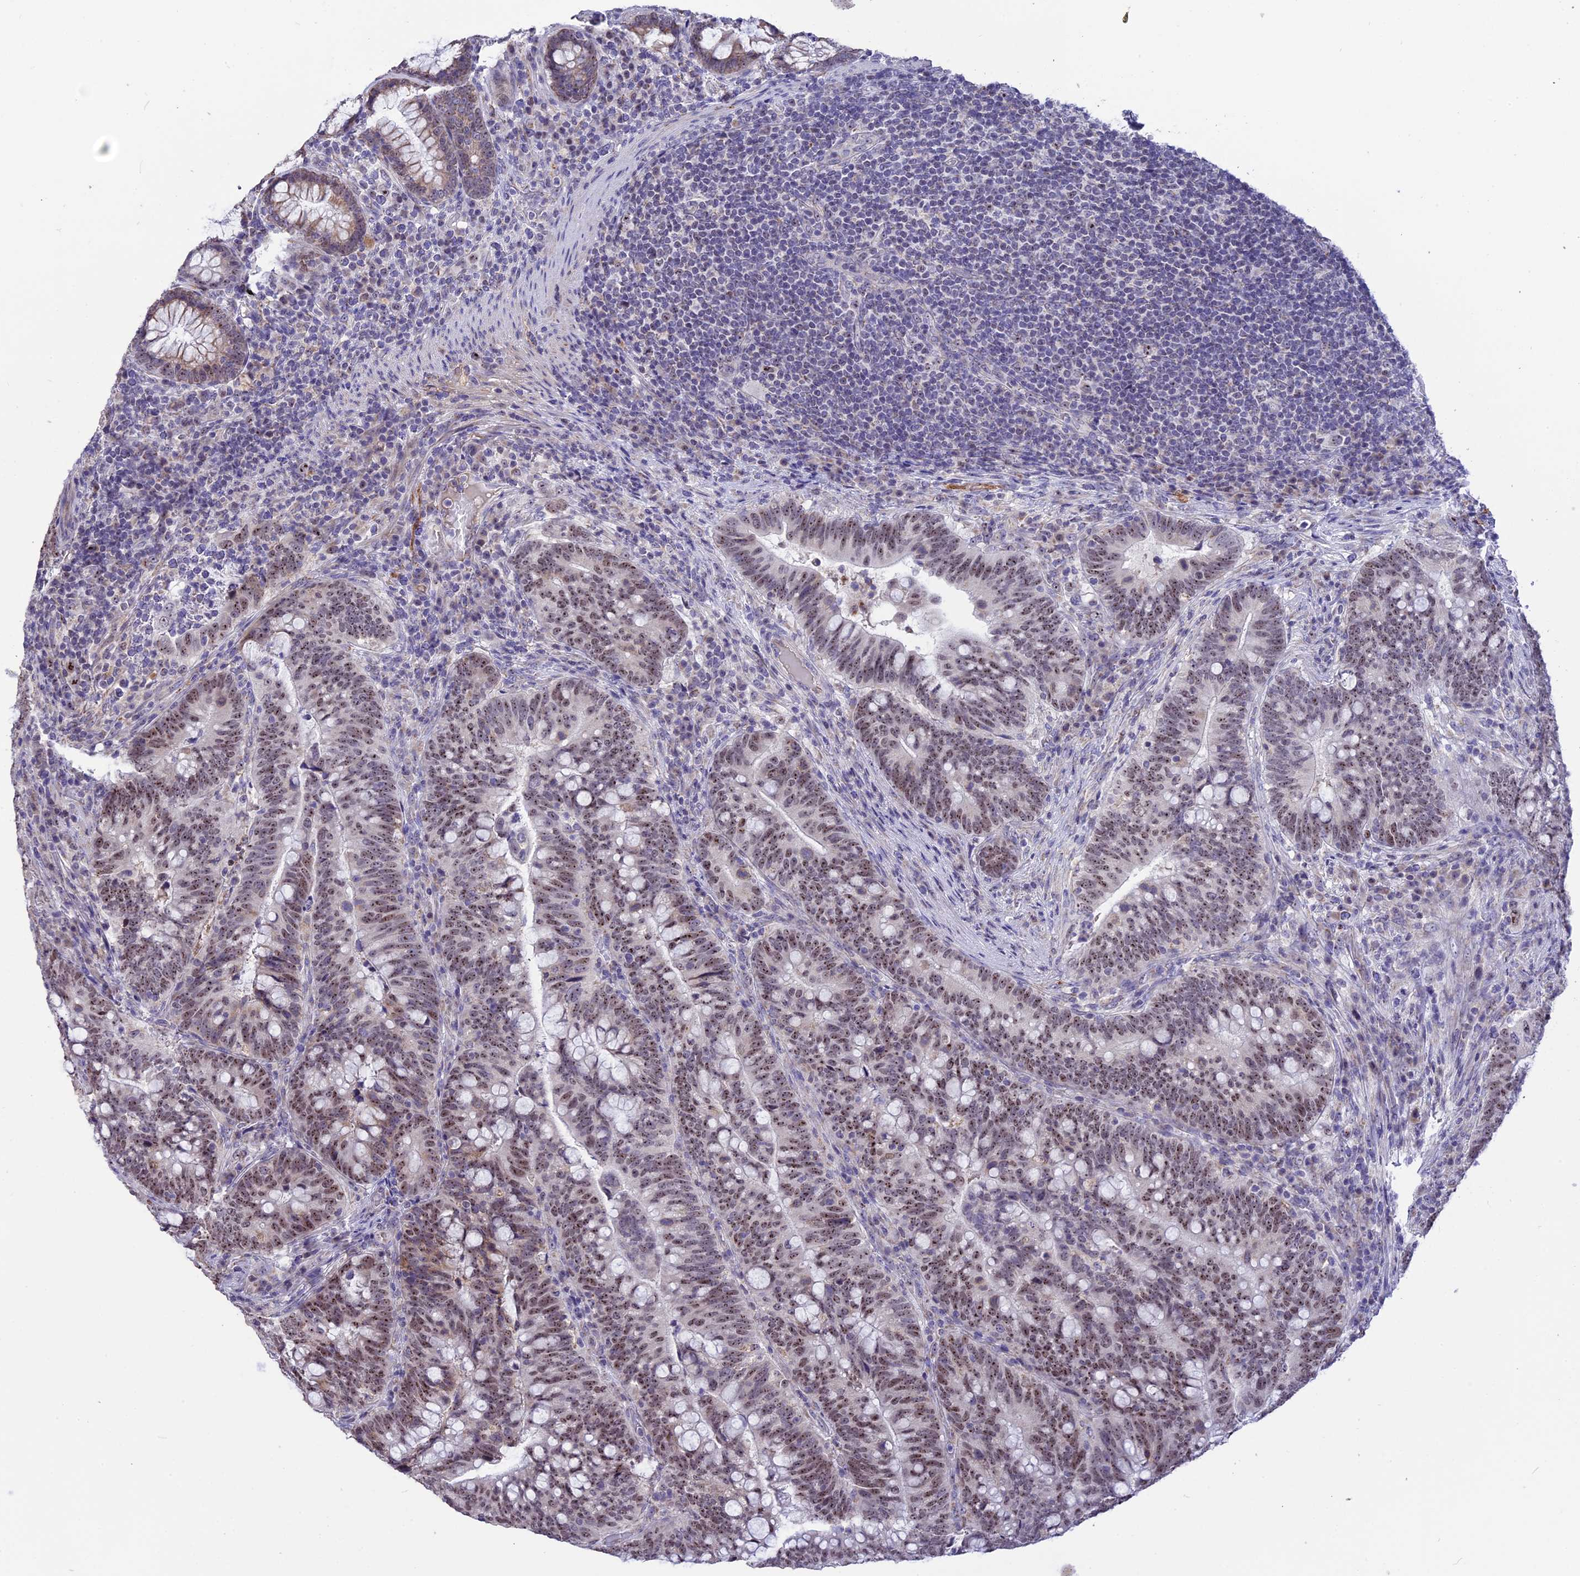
{"staining": {"intensity": "moderate", "quantity": ">75%", "location": "nuclear"}, "tissue": "colorectal cancer", "cell_type": "Tumor cells", "image_type": "cancer", "snomed": [{"axis": "morphology", "description": "Normal tissue, NOS"}, {"axis": "morphology", "description": "Adenocarcinoma, NOS"}, {"axis": "topography", "description": "Colon"}], "caption": "Immunohistochemical staining of adenocarcinoma (colorectal) shows medium levels of moderate nuclear protein positivity in about >75% of tumor cells.", "gene": "CMSS1", "patient": {"sex": "female", "age": 66}}